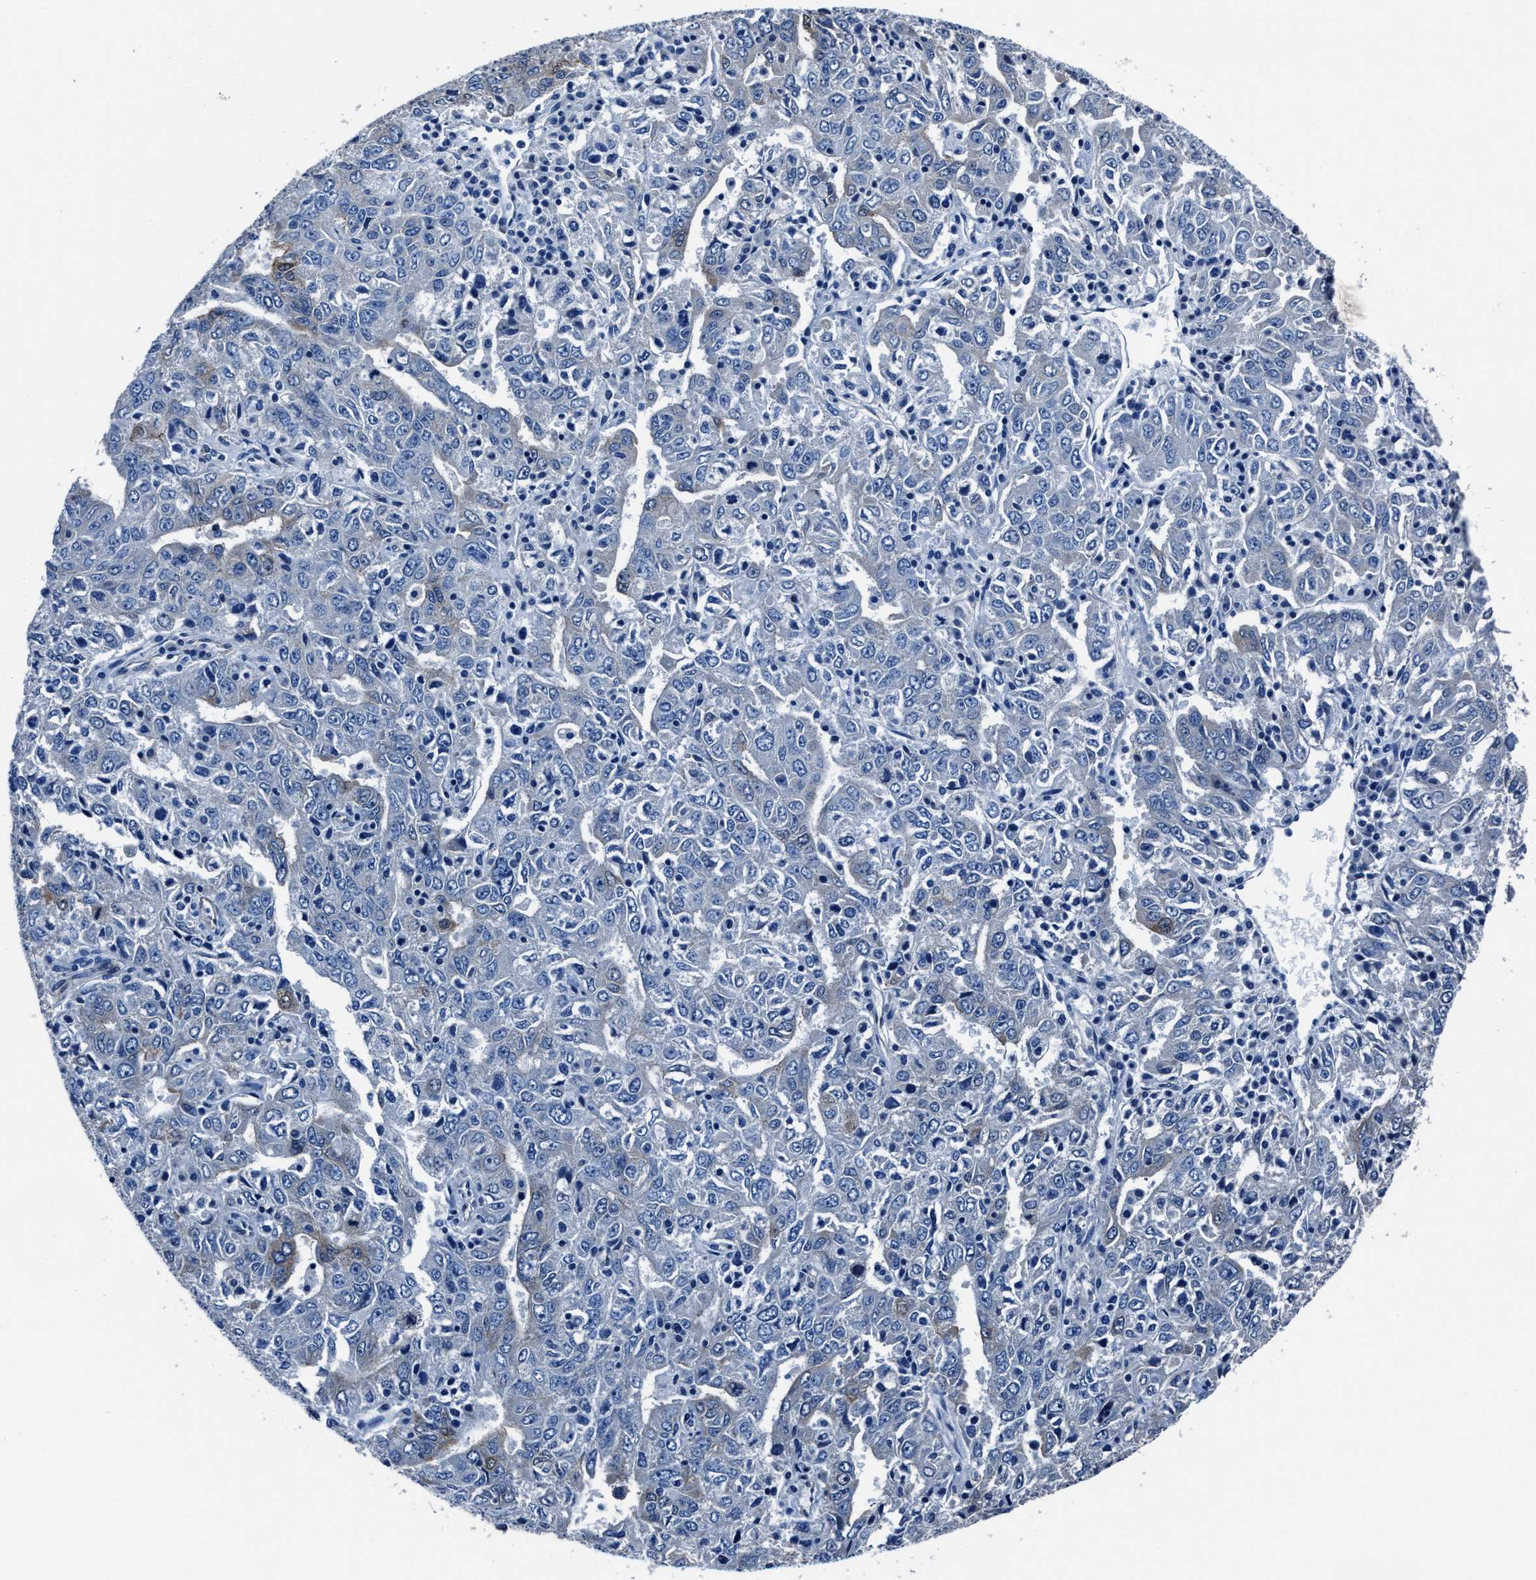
{"staining": {"intensity": "negative", "quantity": "none", "location": "none"}, "tissue": "ovarian cancer", "cell_type": "Tumor cells", "image_type": "cancer", "snomed": [{"axis": "morphology", "description": "Carcinoma, endometroid"}, {"axis": "topography", "description": "Ovary"}], "caption": "The histopathology image demonstrates no significant expression in tumor cells of ovarian cancer.", "gene": "LMO7", "patient": {"sex": "female", "age": 62}}